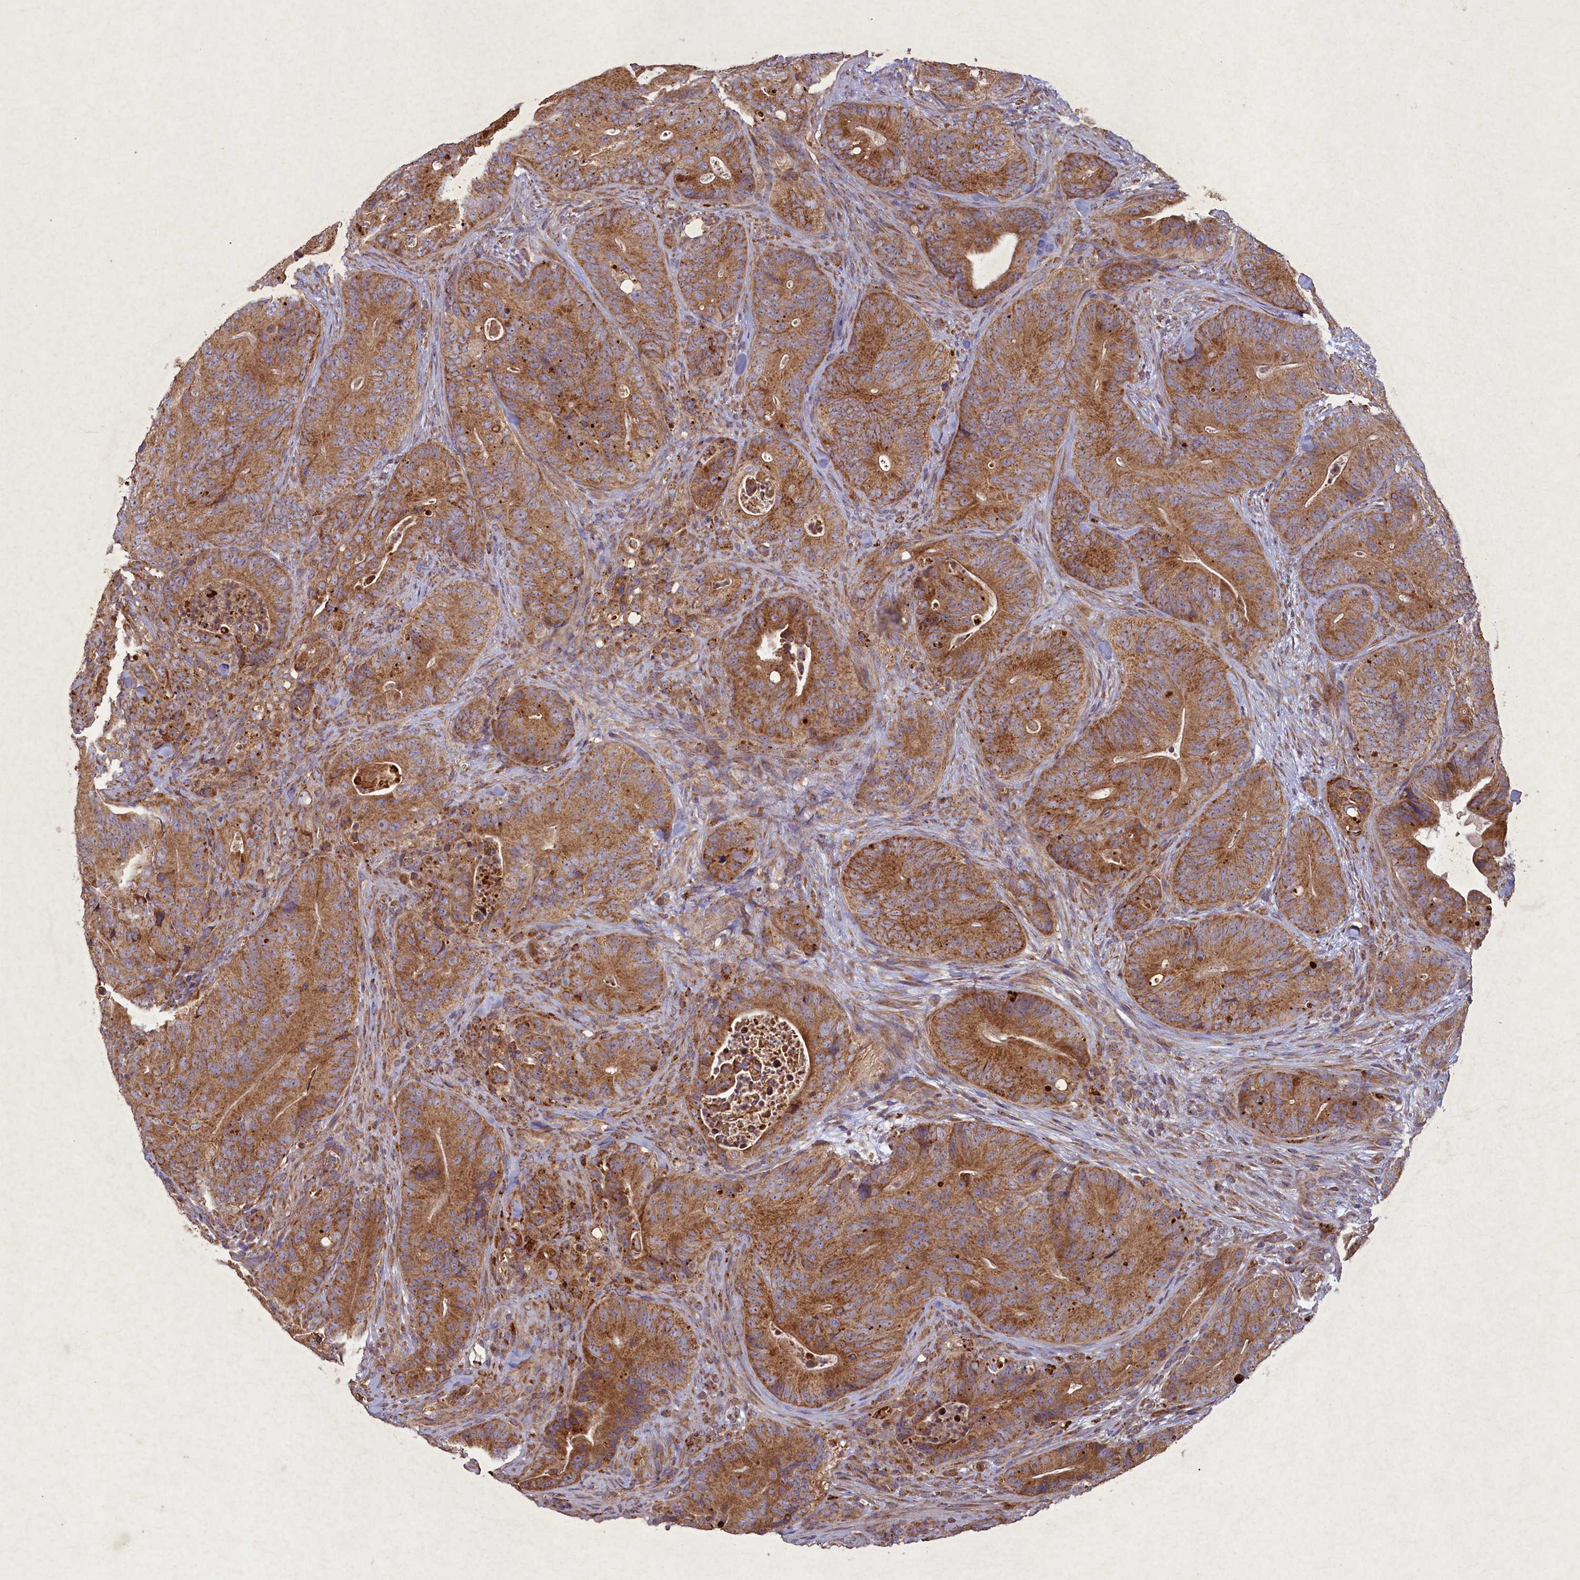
{"staining": {"intensity": "moderate", "quantity": ">75%", "location": "cytoplasmic/membranous"}, "tissue": "colorectal cancer", "cell_type": "Tumor cells", "image_type": "cancer", "snomed": [{"axis": "morphology", "description": "Normal tissue, NOS"}, {"axis": "topography", "description": "Colon"}], "caption": "Brown immunohistochemical staining in human colorectal cancer displays moderate cytoplasmic/membranous expression in approximately >75% of tumor cells.", "gene": "CIAO2B", "patient": {"sex": "female", "age": 82}}